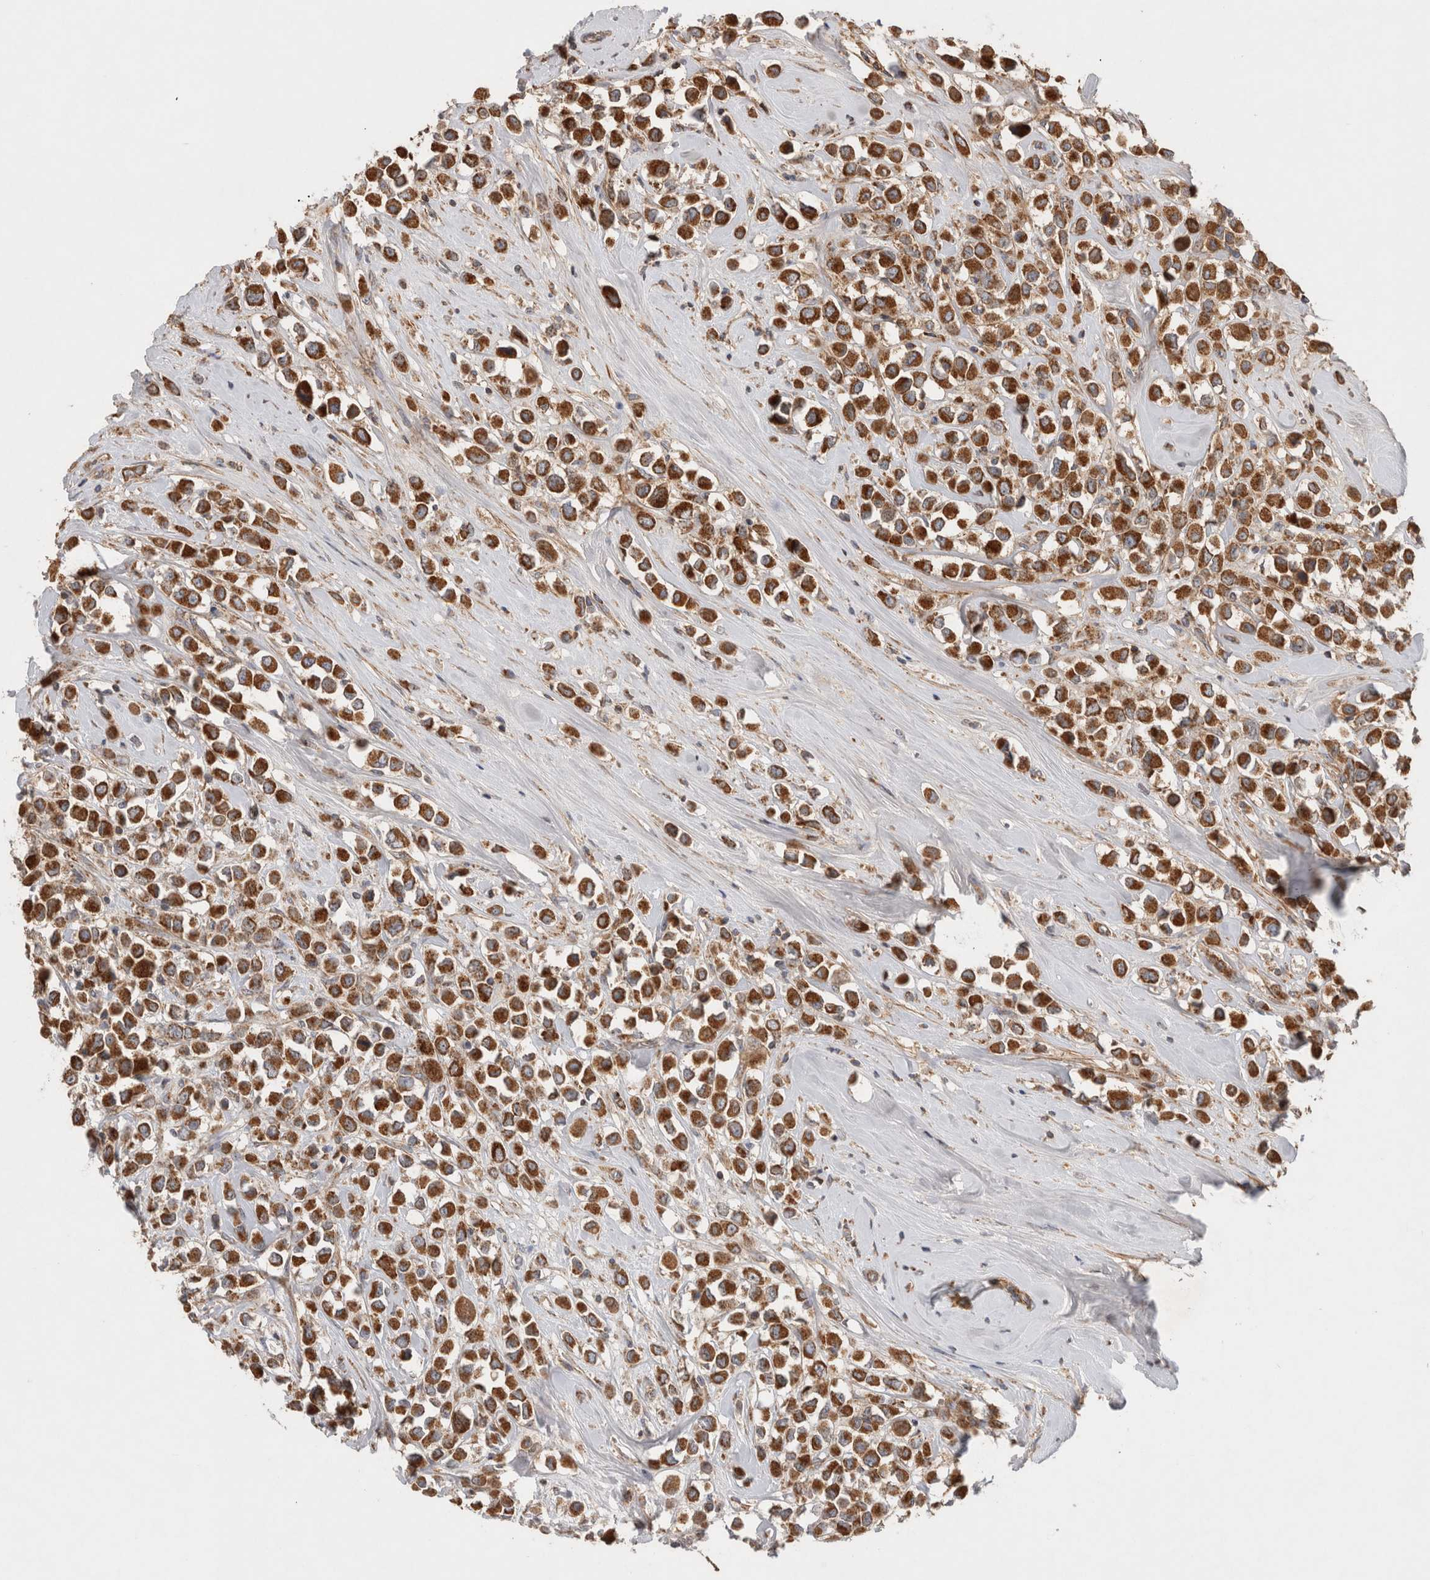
{"staining": {"intensity": "strong", "quantity": ">75%", "location": "cytoplasmic/membranous"}, "tissue": "breast cancer", "cell_type": "Tumor cells", "image_type": "cancer", "snomed": [{"axis": "morphology", "description": "Duct carcinoma"}, {"axis": "topography", "description": "Breast"}], "caption": "Approximately >75% of tumor cells in human breast invasive ductal carcinoma exhibit strong cytoplasmic/membranous protein staining as visualized by brown immunohistochemical staining.", "gene": "MRPS28", "patient": {"sex": "female", "age": 61}}